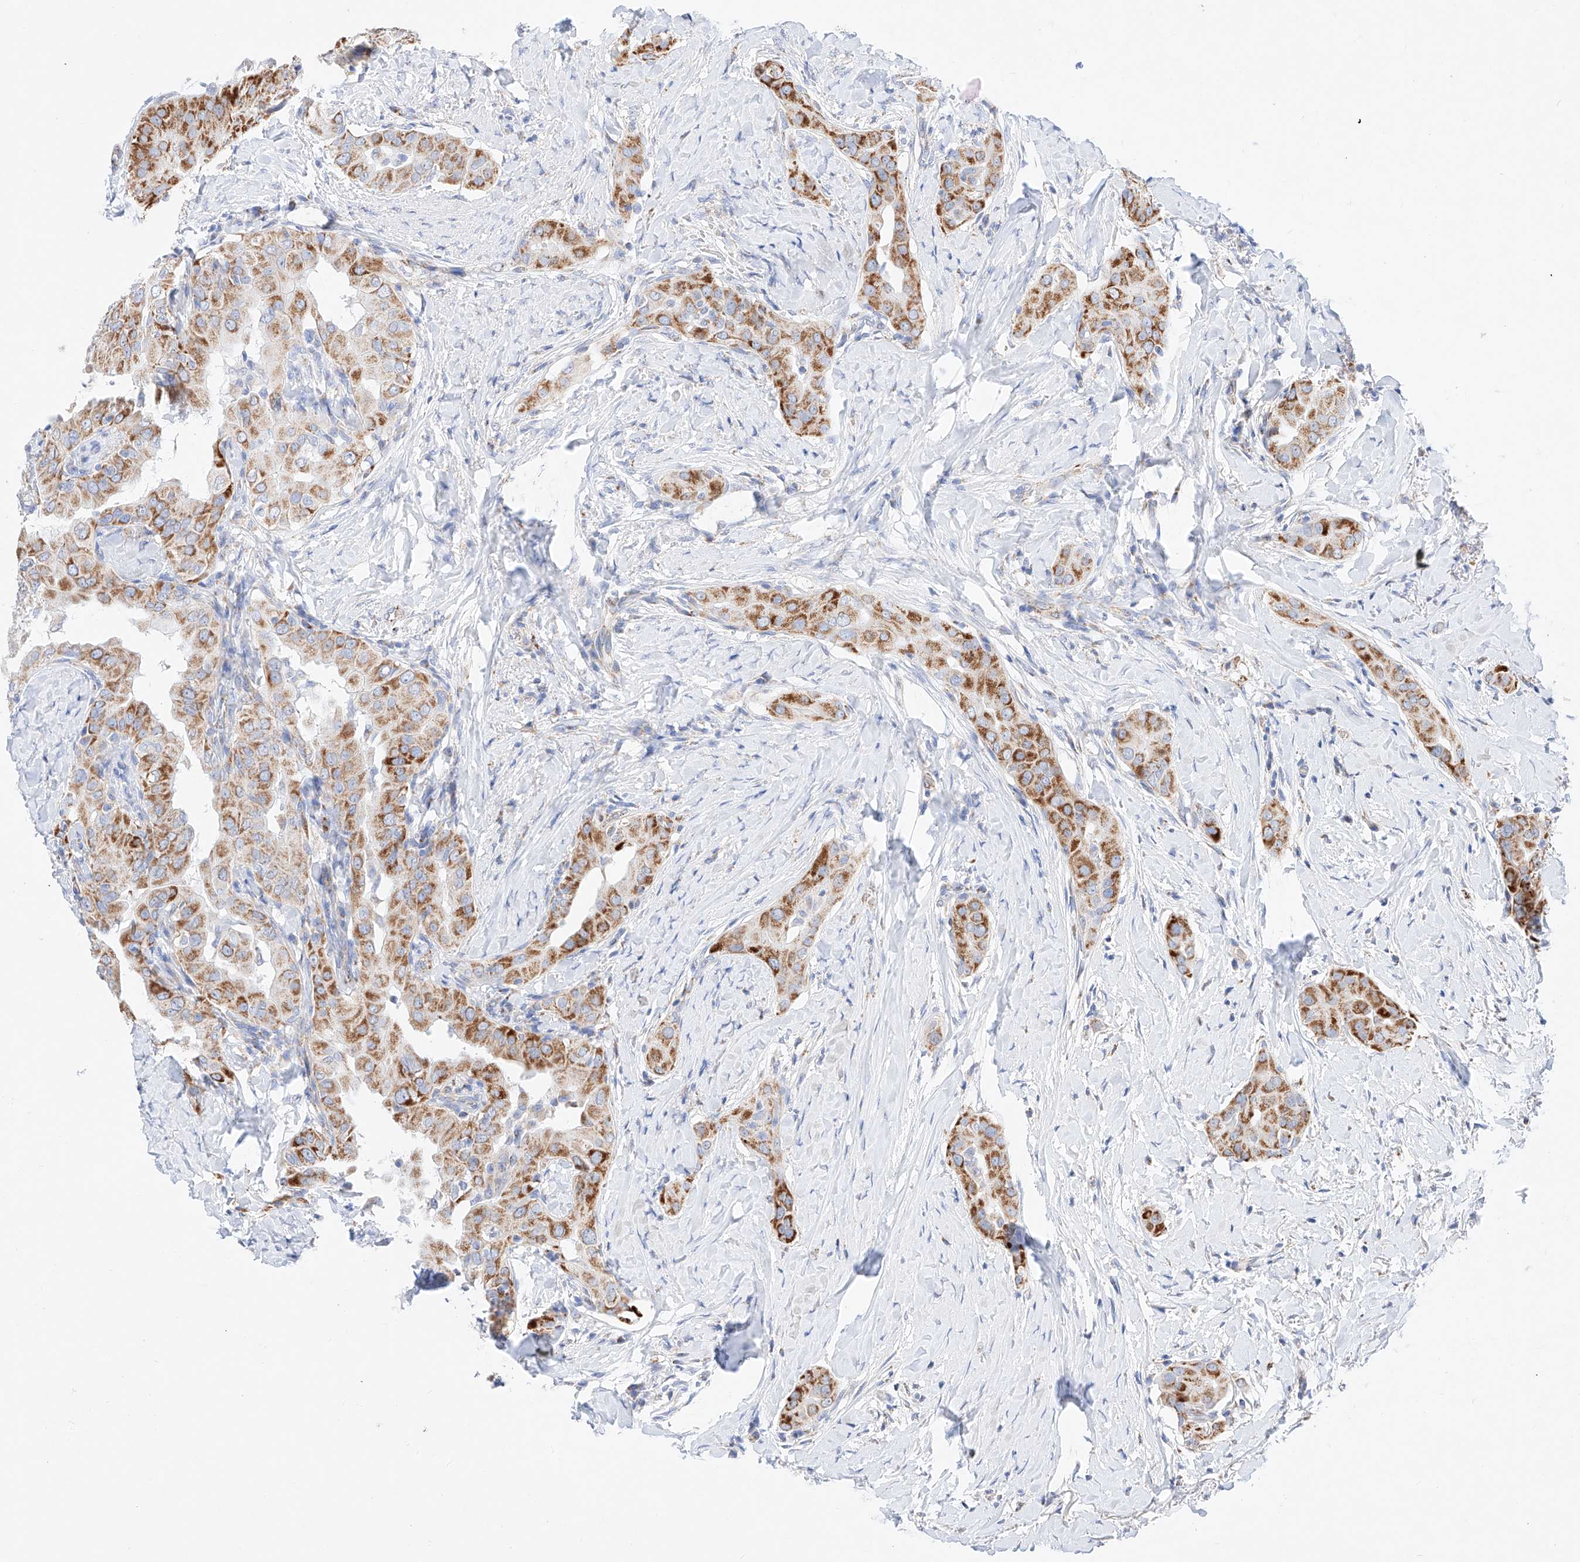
{"staining": {"intensity": "moderate", "quantity": ">75%", "location": "cytoplasmic/membranous"}, "tissue": "thyroid cancer", "cell_type": "Tumor cells", "image_type": "cancer", "snomed": [{"axis": "morphology", "description": "Papillary adenocarcinoma, NOS"}, {"axis": "topography", "description": "Thyroid gland"}], "caption": "Protein expression analysis of human thyroid cancer reveals moderate cytoplasmic/membranous expression in approximately >75% of tumor cells.", "gene": "C6orf62", "patient": {"sex": "male", "age": 33}}